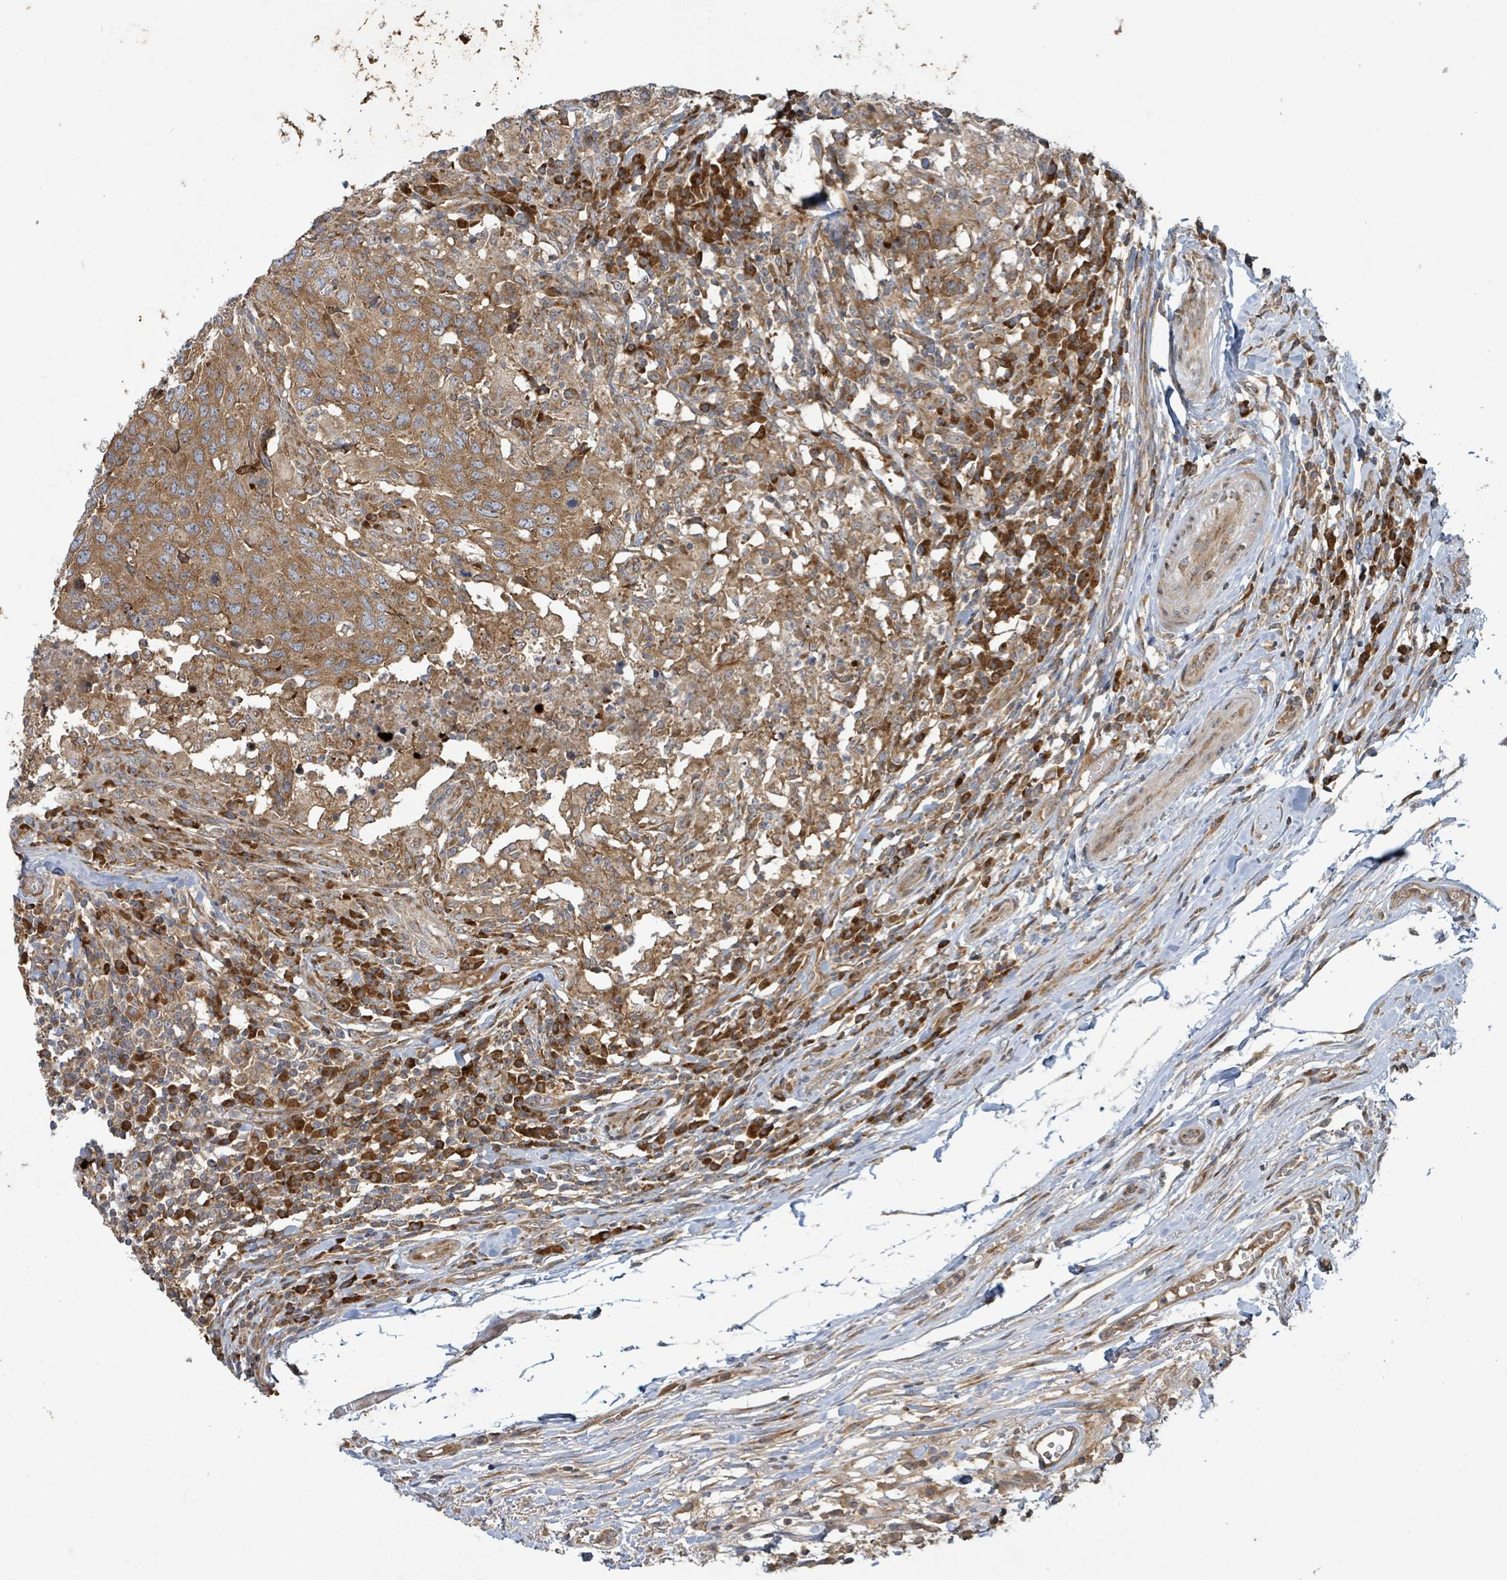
{"staining": {"intensity": "moderate", "quantity": ">75%", "location": "cytoplasmic/membranous"}, "tissue": "head and neck cancer", "cell_type": "Tumor cells", "image_type": "cancer", "snomed": [{"axis": "morphology", "description": "Normal tissue, NOS"}, {"axis": "morphology", "description": "Squamous cell carcinoma, NOS"}, {"axis": "topography", "description": "Skeletal muscle"}, {"axis": "topography", "description": "Vascular tissue"}, {"axis": "topography", "description": "Peripheral nerve tissue"}, {"axis": "topography", "description": "Head-Neck"}], "caption": "Immunohistochemistry (IHC) (DAB (3,3'-diaminobenzidine)) staining of human head and neck cancer shows moderate cytoplasmic/membranous protein staining in approximately >75% of tumor cells. Nuclei are stained in blue.", "gene": "OR51E1", "patient": {"sex": "male", "age": 66}}